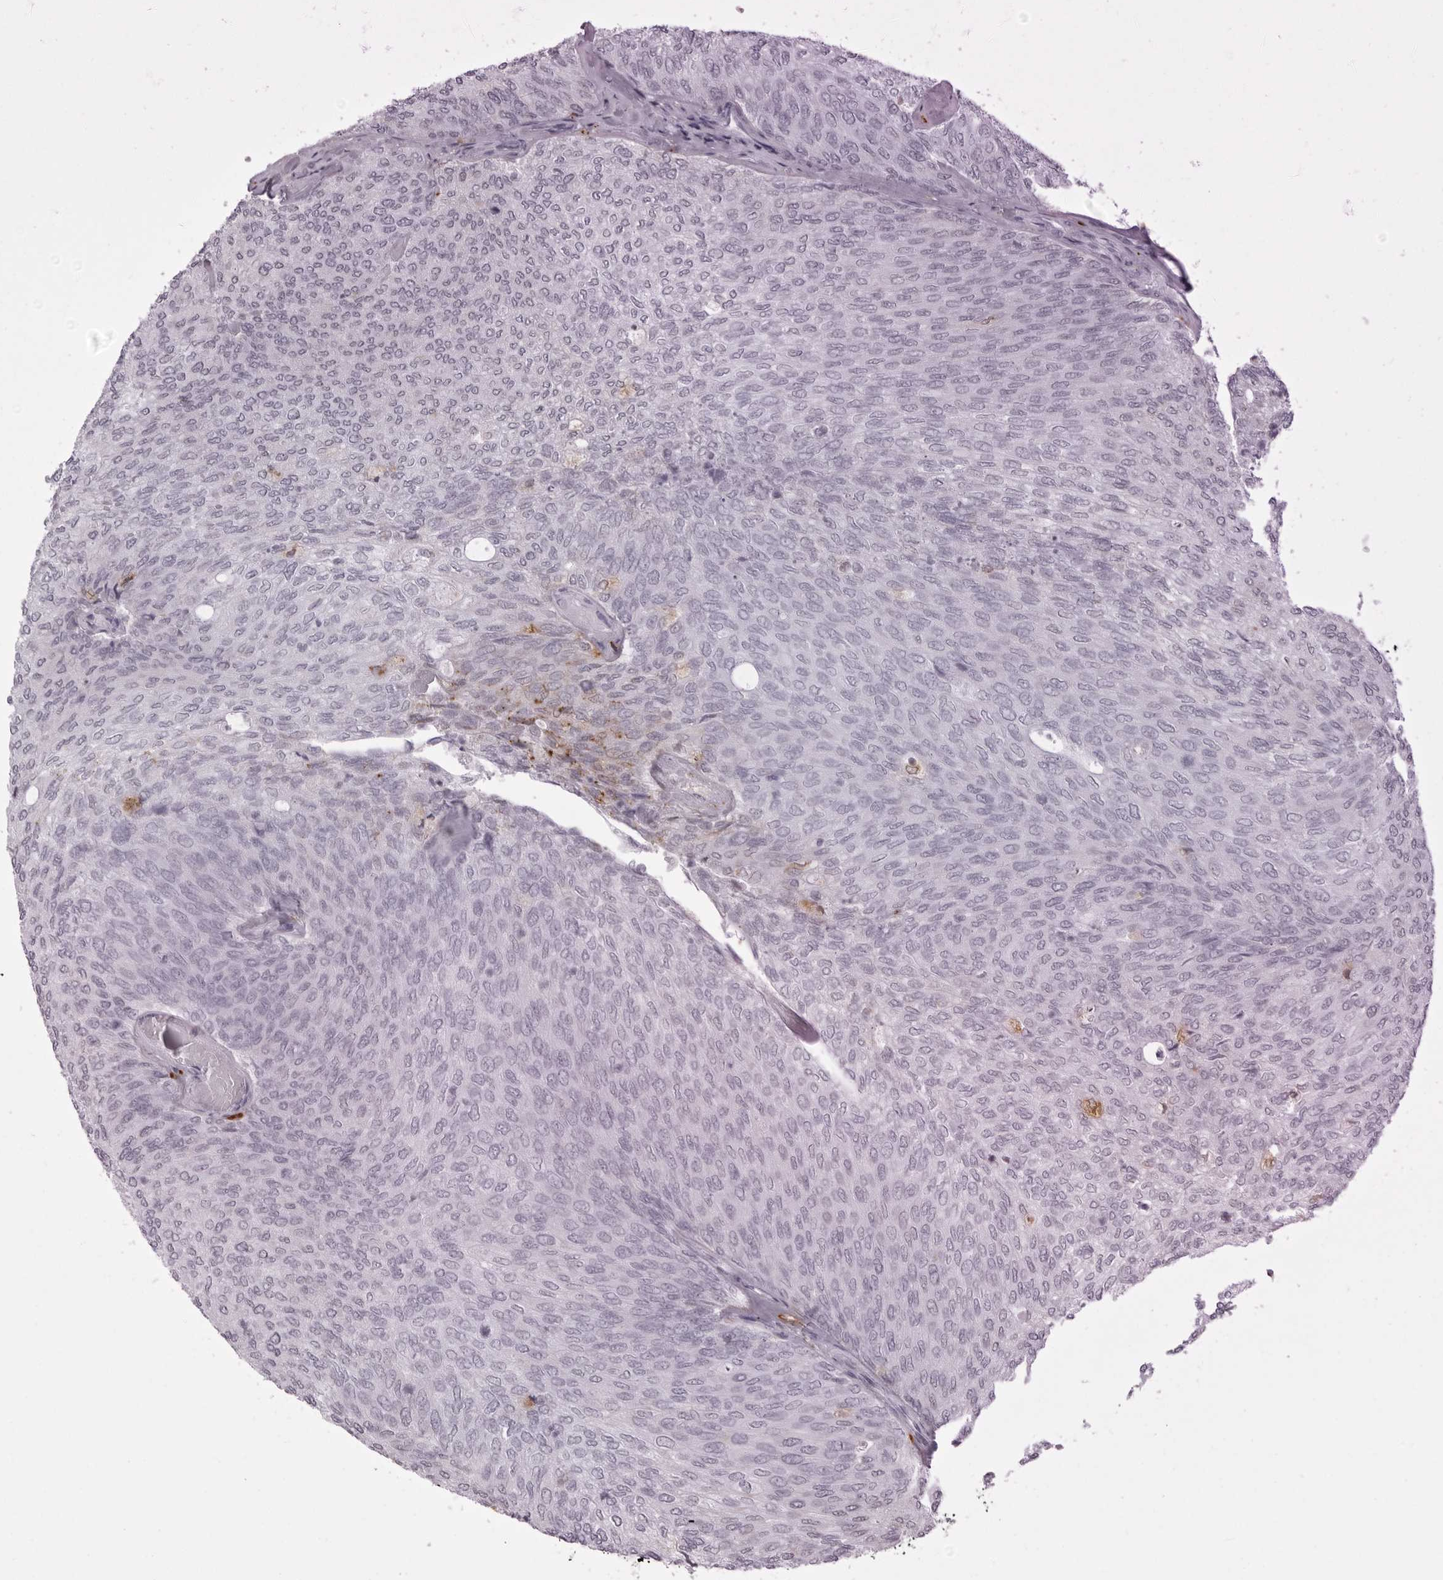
{"staining": {"intensity": "negative", "quantity": "none", "location": "none"}, "tissue": "urothelial cancer", "cell_type": "Tumor cells", "image_type": "cancer", "snomed": [{"axis": "morphology", "description": "Urothelial carcinoma, Low grade"}, {"axis": "topography", "description": "Urinary bladder"}], "caption": "An image of urothelial cancer stained for a protein demonstrates no brown staining in tumor cells.", "gene": "IL25", "patient": {"sex": "female", "age": 79}}